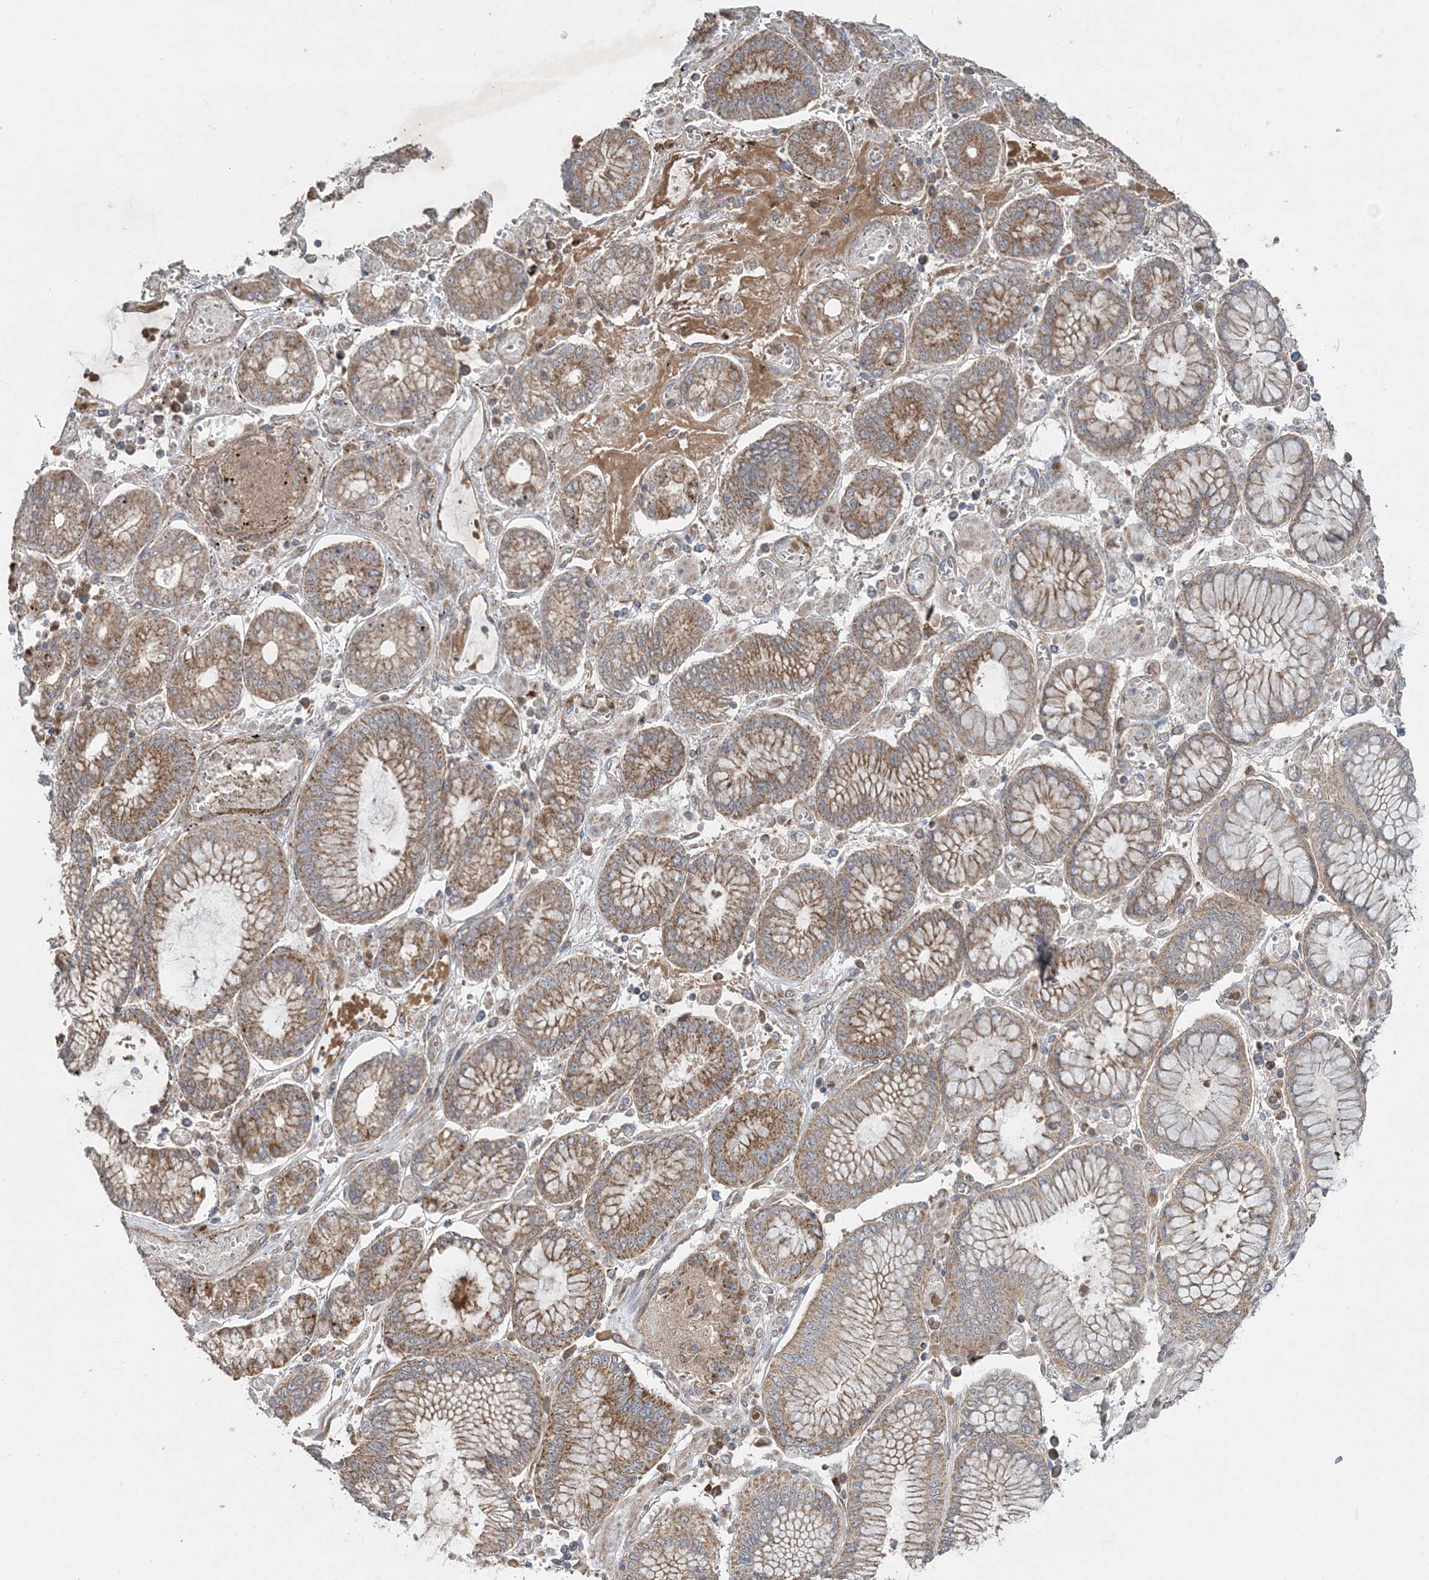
{"staining": {"intensity": "moderate", "quantity": ">75%", "location": "cytoplasmic/membranous"}, "tissue": "stomach cancer", "cell_type": "Tumor cells", "image_type": "cancer", "snomed": [{"axis": "morphology", "description": "Adenocarcinoma, NOS"}, {"axis": "topography", "description": "Stomach"}], "caption": "High-power microscopy captured an immunohistochemistry histopathology image of stomach cancer (adenocarcinoma), revealing moderate cytoplasmic/membranous staining in approximately >75% of tumor cells.", "gene": "LRPPRC", "patient": {"sex": "male", "age": 76}}